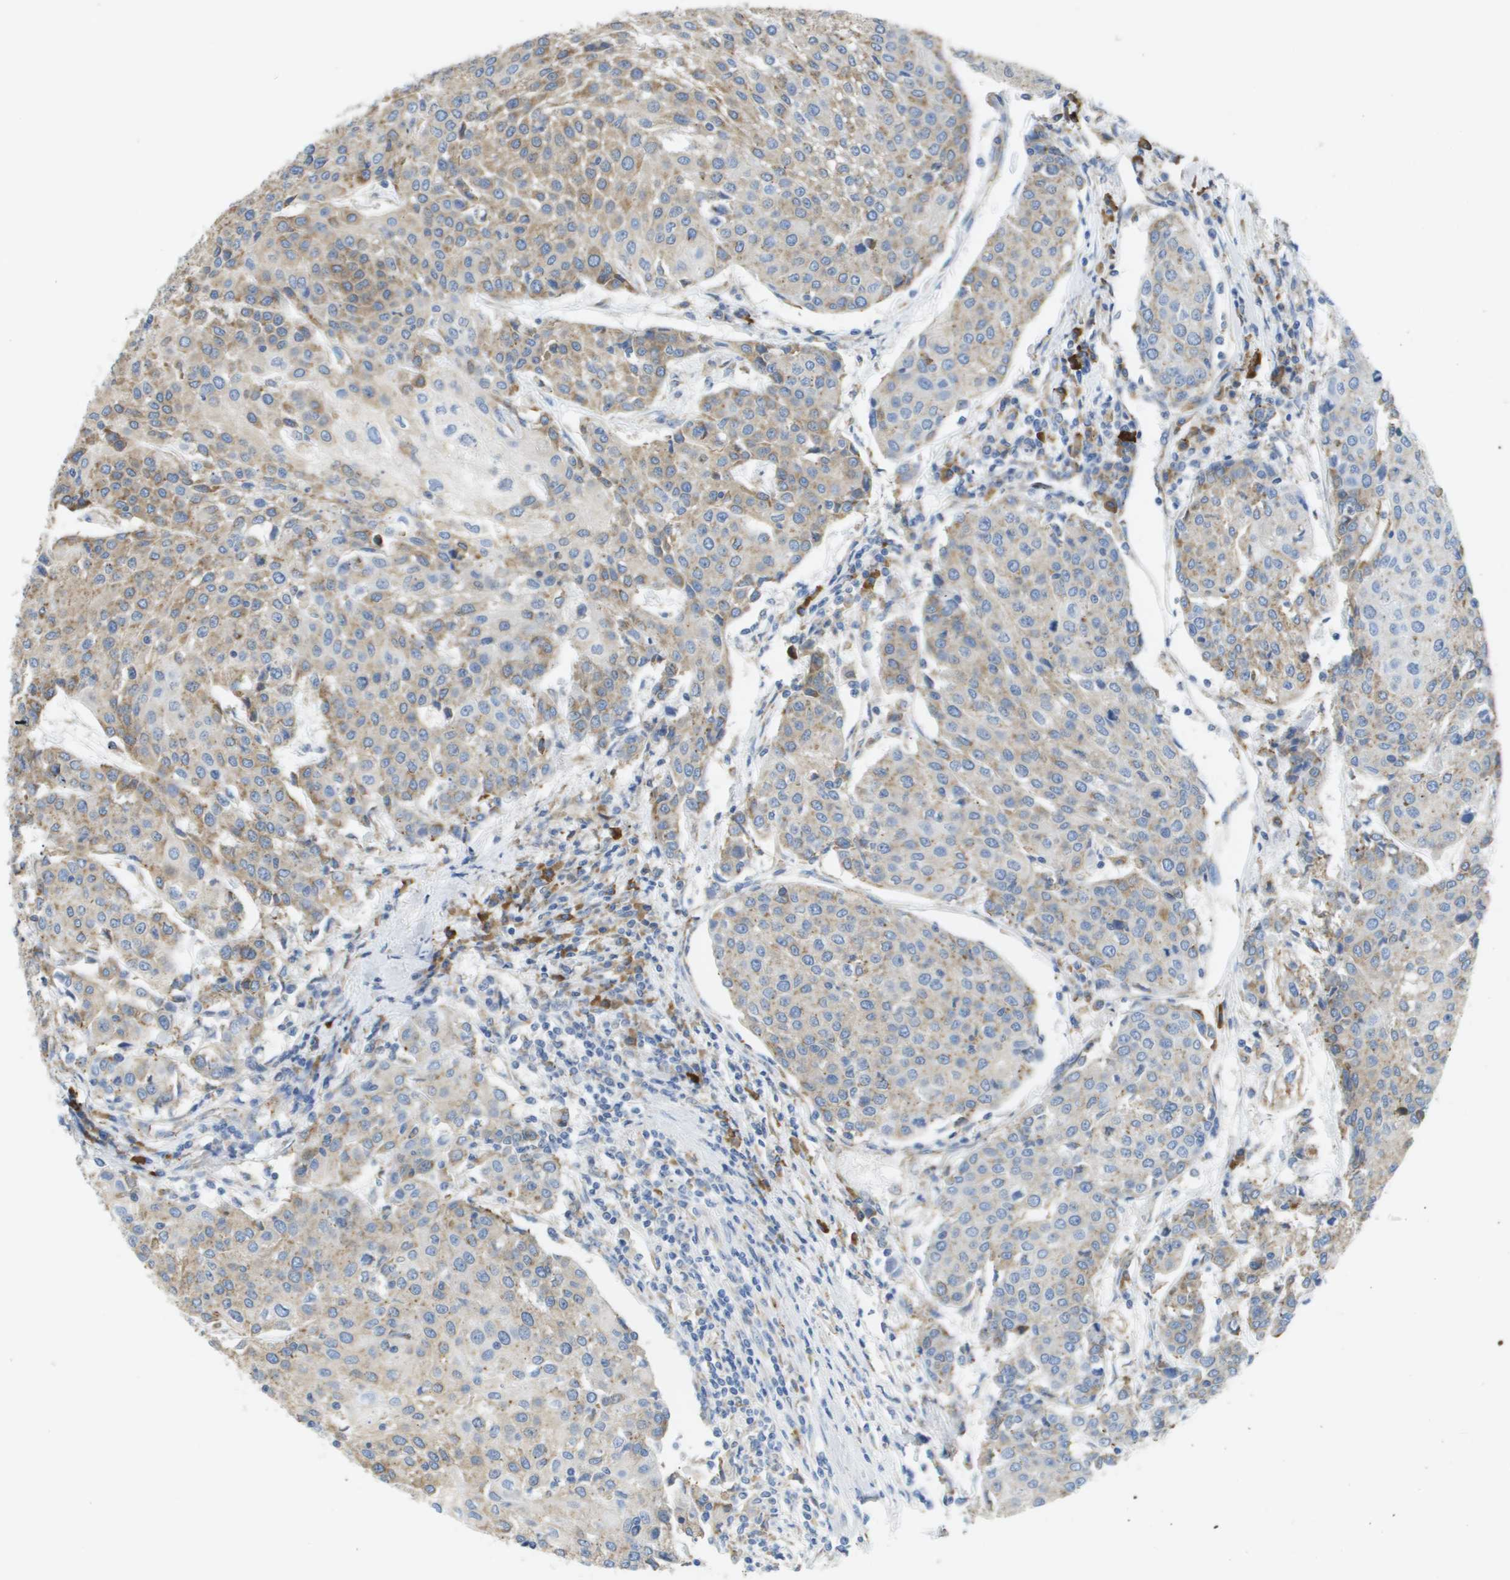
{"staining": {"intensity": "weak", "quantity": ">75%", "location": "cytoplasmic/membranous"}, "tissue": "urothelial cancer", "cell_type": "Tumor cells", "image_type": "cancer", "snomed": [{"axis": "morphology", "description": "Urothelial carcinoma, High grade"}, {"axis": "topography", "description": "Urinary bladder"}], "caption": "Immunohistochemical staining of human urothelial cancer demonstrates low levels of weak cytoplasmic/membranous expression in about >75% of tumor cells.", "gene": "SDR42E1", "patient": {"sex": "female", "age": 85}}